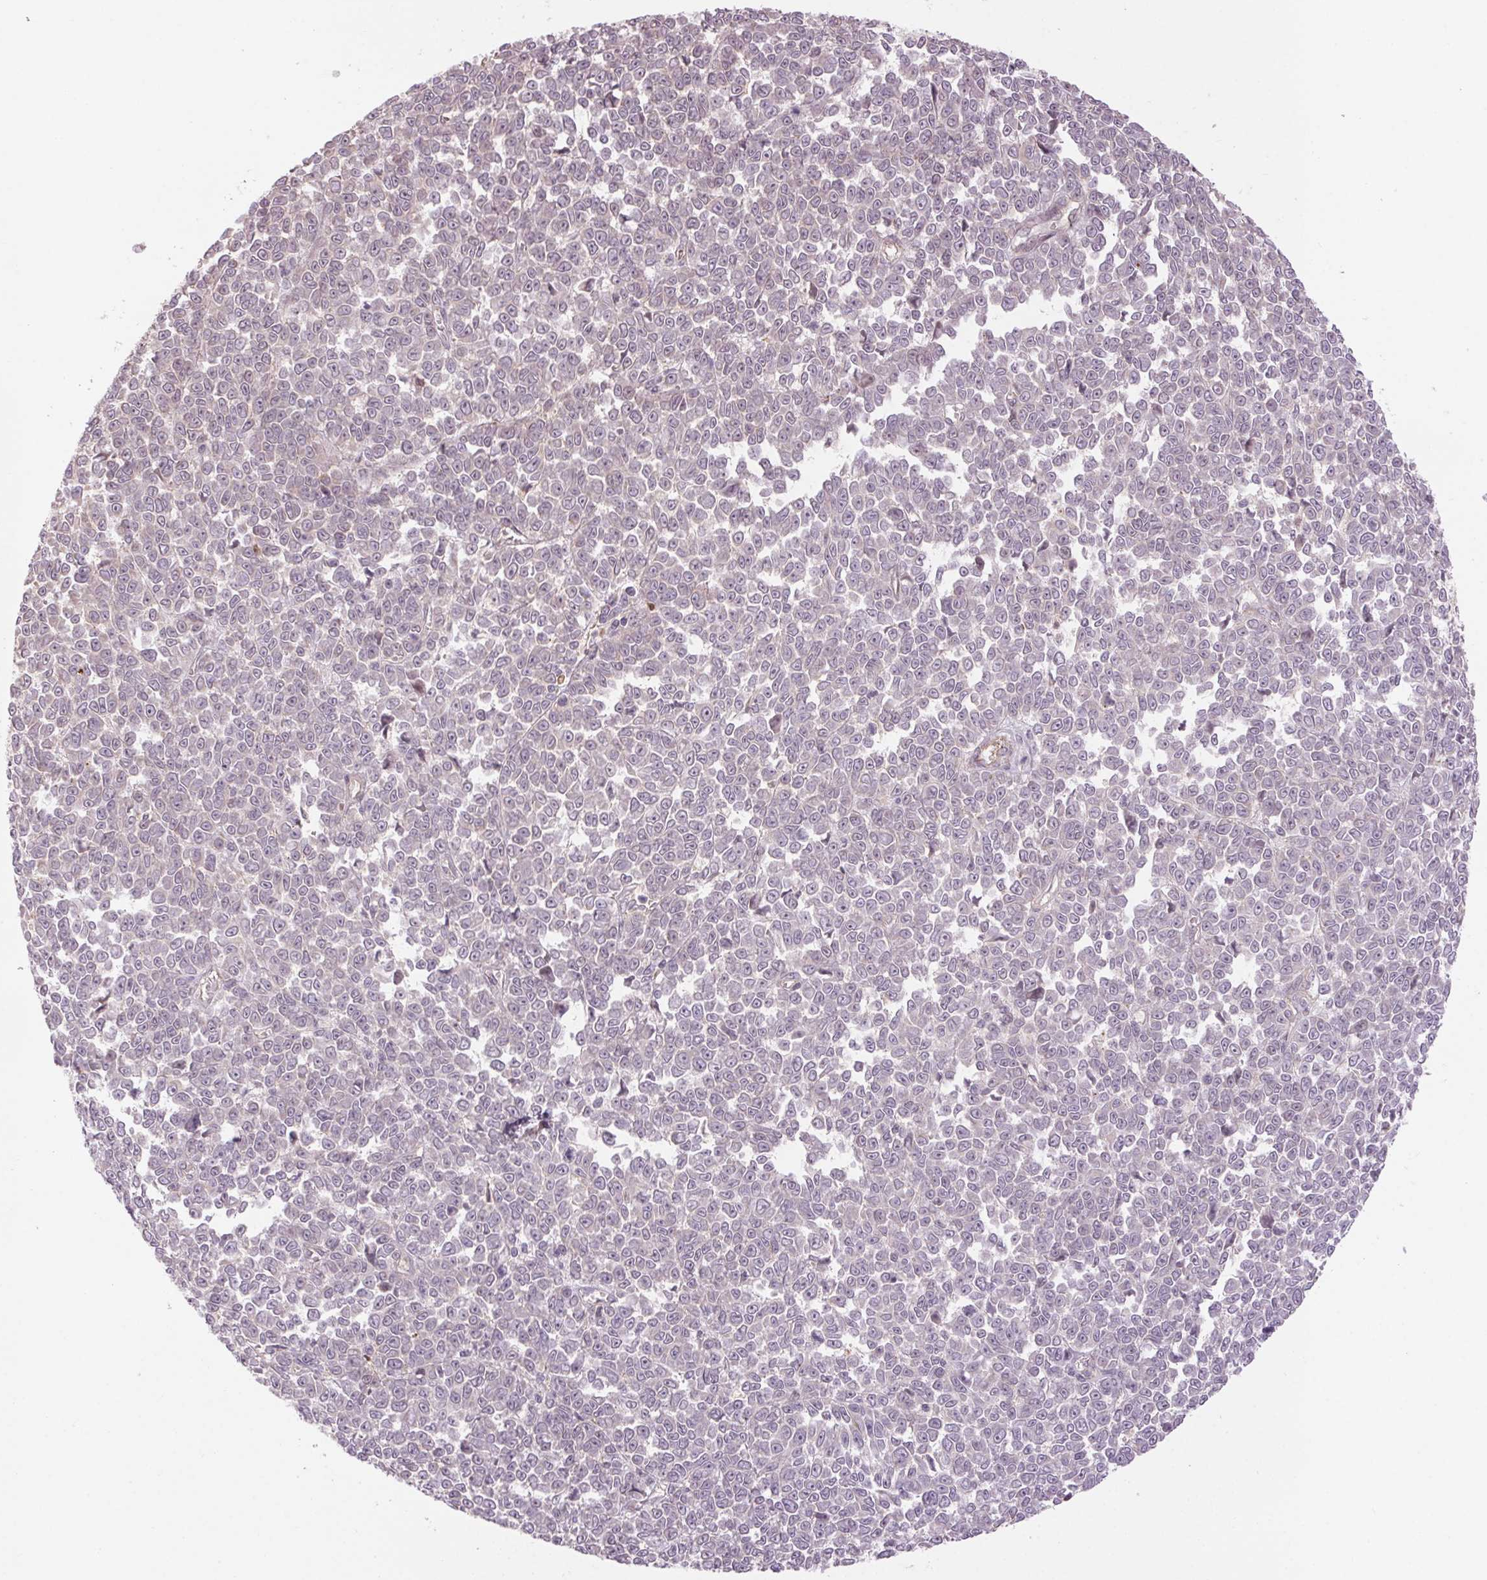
{"staining": {"intensity": "negative", "quantity": "none", "location": "none"}, "tissue": "melanoma", "cell_type": "Tumor cells", "image_type": "cancer", "snomed": [{"axis": "morphology", "description": "Malignant melanoma, NOS"}, {"axis": "topography", "description": "Skin"}], "caption": "This is a image of immunohistochemistry (IHC) staining of melanoma, which shows no staining in tumor cells.", "gene": "CCSER1", "patient": {"sex": "female", "age": 95}}